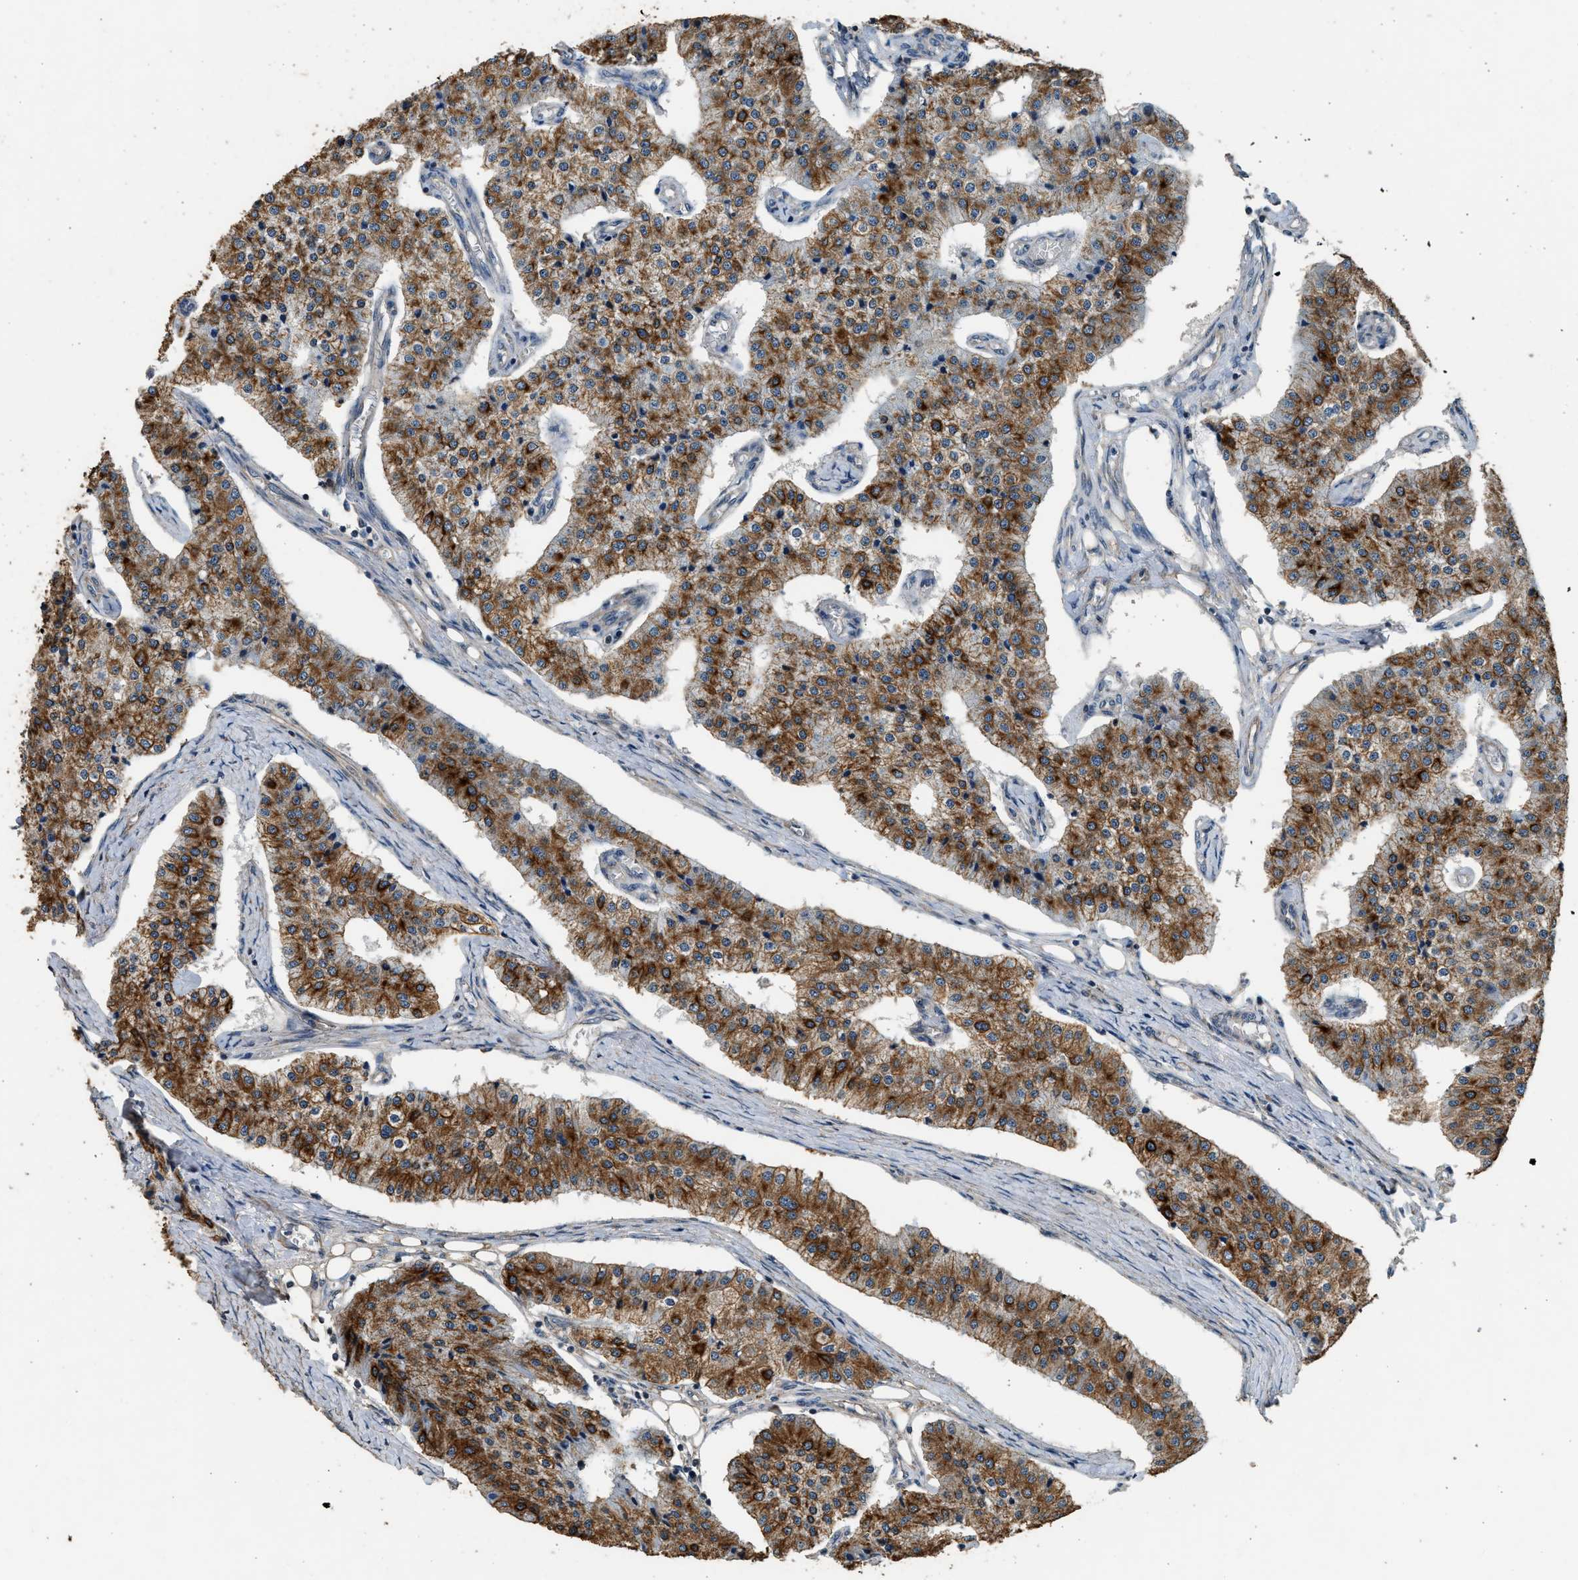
{"staining": {"intensity": "strong", "quantity": ">75%", "location": "cytoplasmic/membranous"}, "tissue": "carcinoid", "cell_type": "Tumor cells", "image_type": "cancer", "snomed": [{"axis": "morphology", "description": "Carcinoid, malignant, NOS"}, {"axis": "topography", "description": "Colon"}], "caption": "DAB (3,3'-diaminobenzidine) immunohistochemical staining of human carcinoid (malignant) demonstrates strong cytoplasmic/membranous protein staining in about >75% of tumor cells.", "gene": "PCLO", "patient": {"sex": "female", "age": 52}}